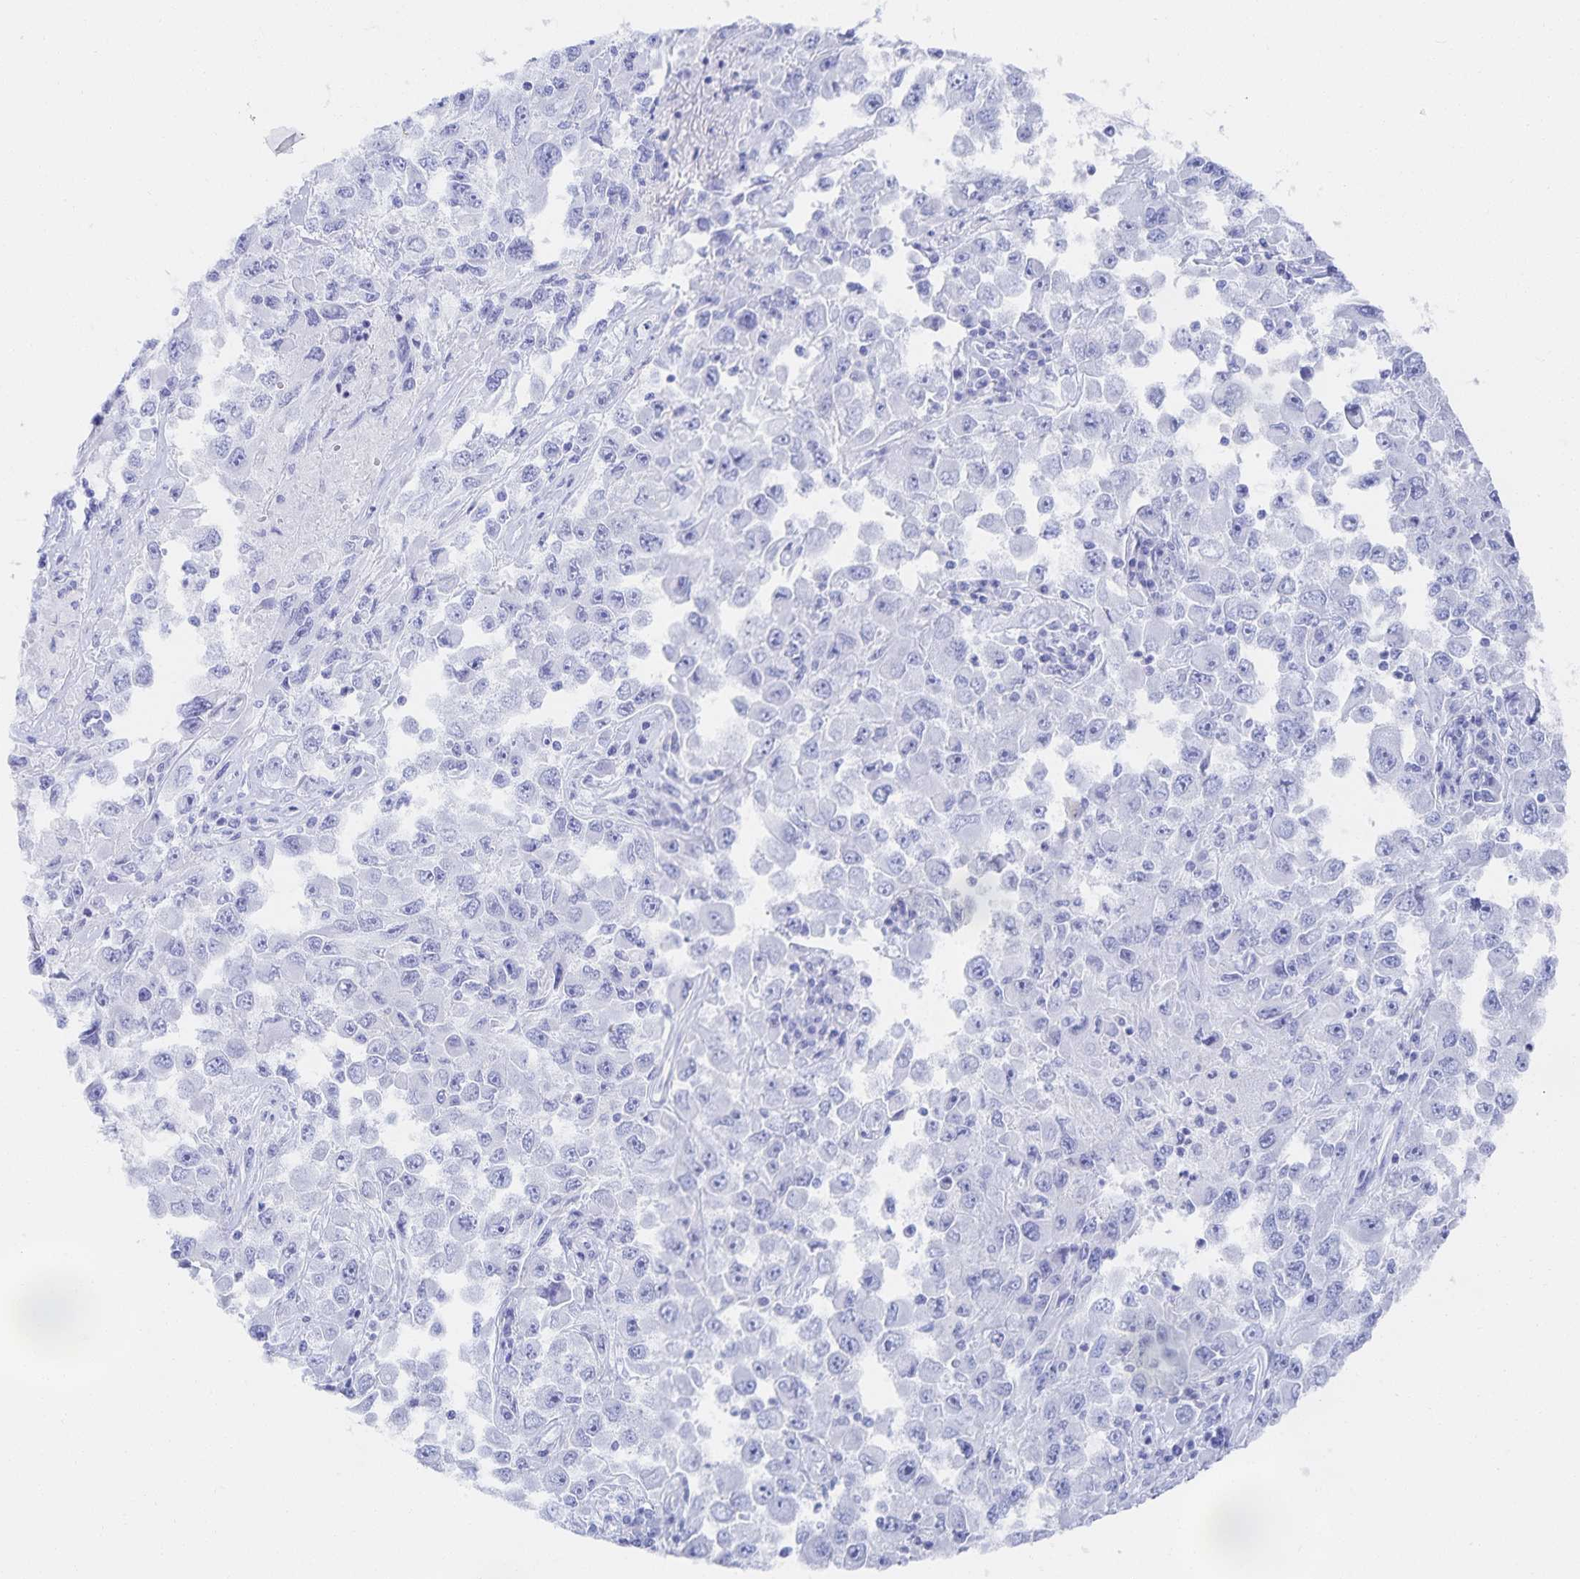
{"staining": {"intensity": "negative", "quantity": "none", "location": "none"}, "tissue": "melanoma", "cell_type": "Tumor cells", "image_type": "cancer", "snomed": [{"axis": "morphology", "description": "Malignant melanoma, Metastatic site"}, {"axis": "topography", "description": "Lymph node"}], "caption": "An image of human malignant melanoma (metastatic site) is negative for staining in tumor cells.", "gene": "SNTN", "patient": {"sex": "female", "age": 67}}